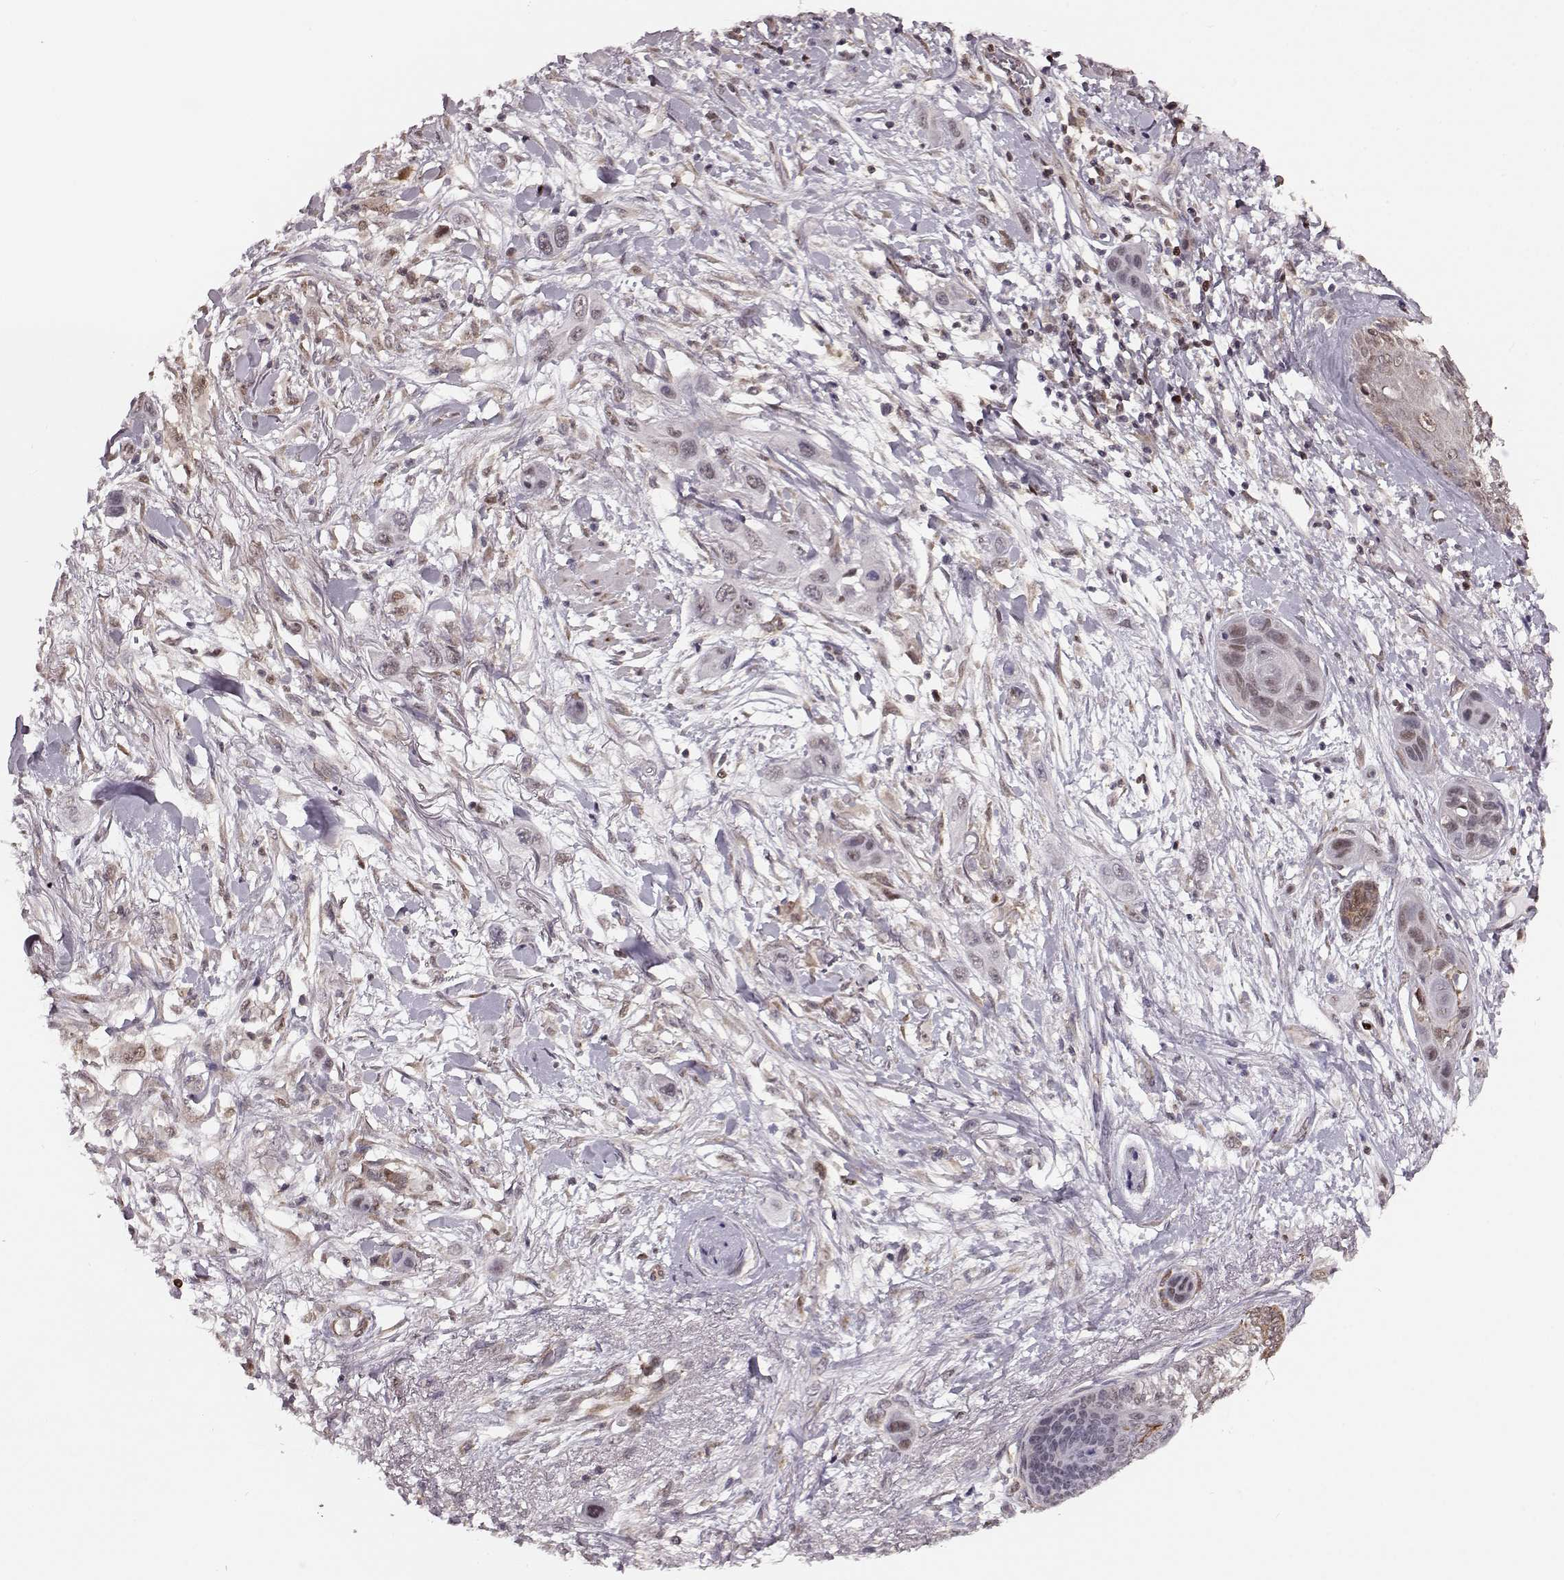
{"staining": {"intensity": "weak", "quantity": "25%-75%", "location": "nuclear"}, "tissue": "skin cancer", "cell_type": "Tumor cells", "image_type": "cancer", "snomed": [{"axis": "morphology", "description": "Squamous cell carcinoma, NOS"}, {"axis": "topography", "description": "Skin"}], "caption": "Immunohistochemical staining of human squamous cell carcinoma (skin) reveals weak nuclear protein expression in about 25%-75% of tumor cells. The staining was performed using DAB (3,3'-diaminobenzidine), with brown indicating positive protein expression. Nuclei are stained blue with hematoxylin.", "gene": "KLF6", "patient": {"sex": "male", "age": 79}}